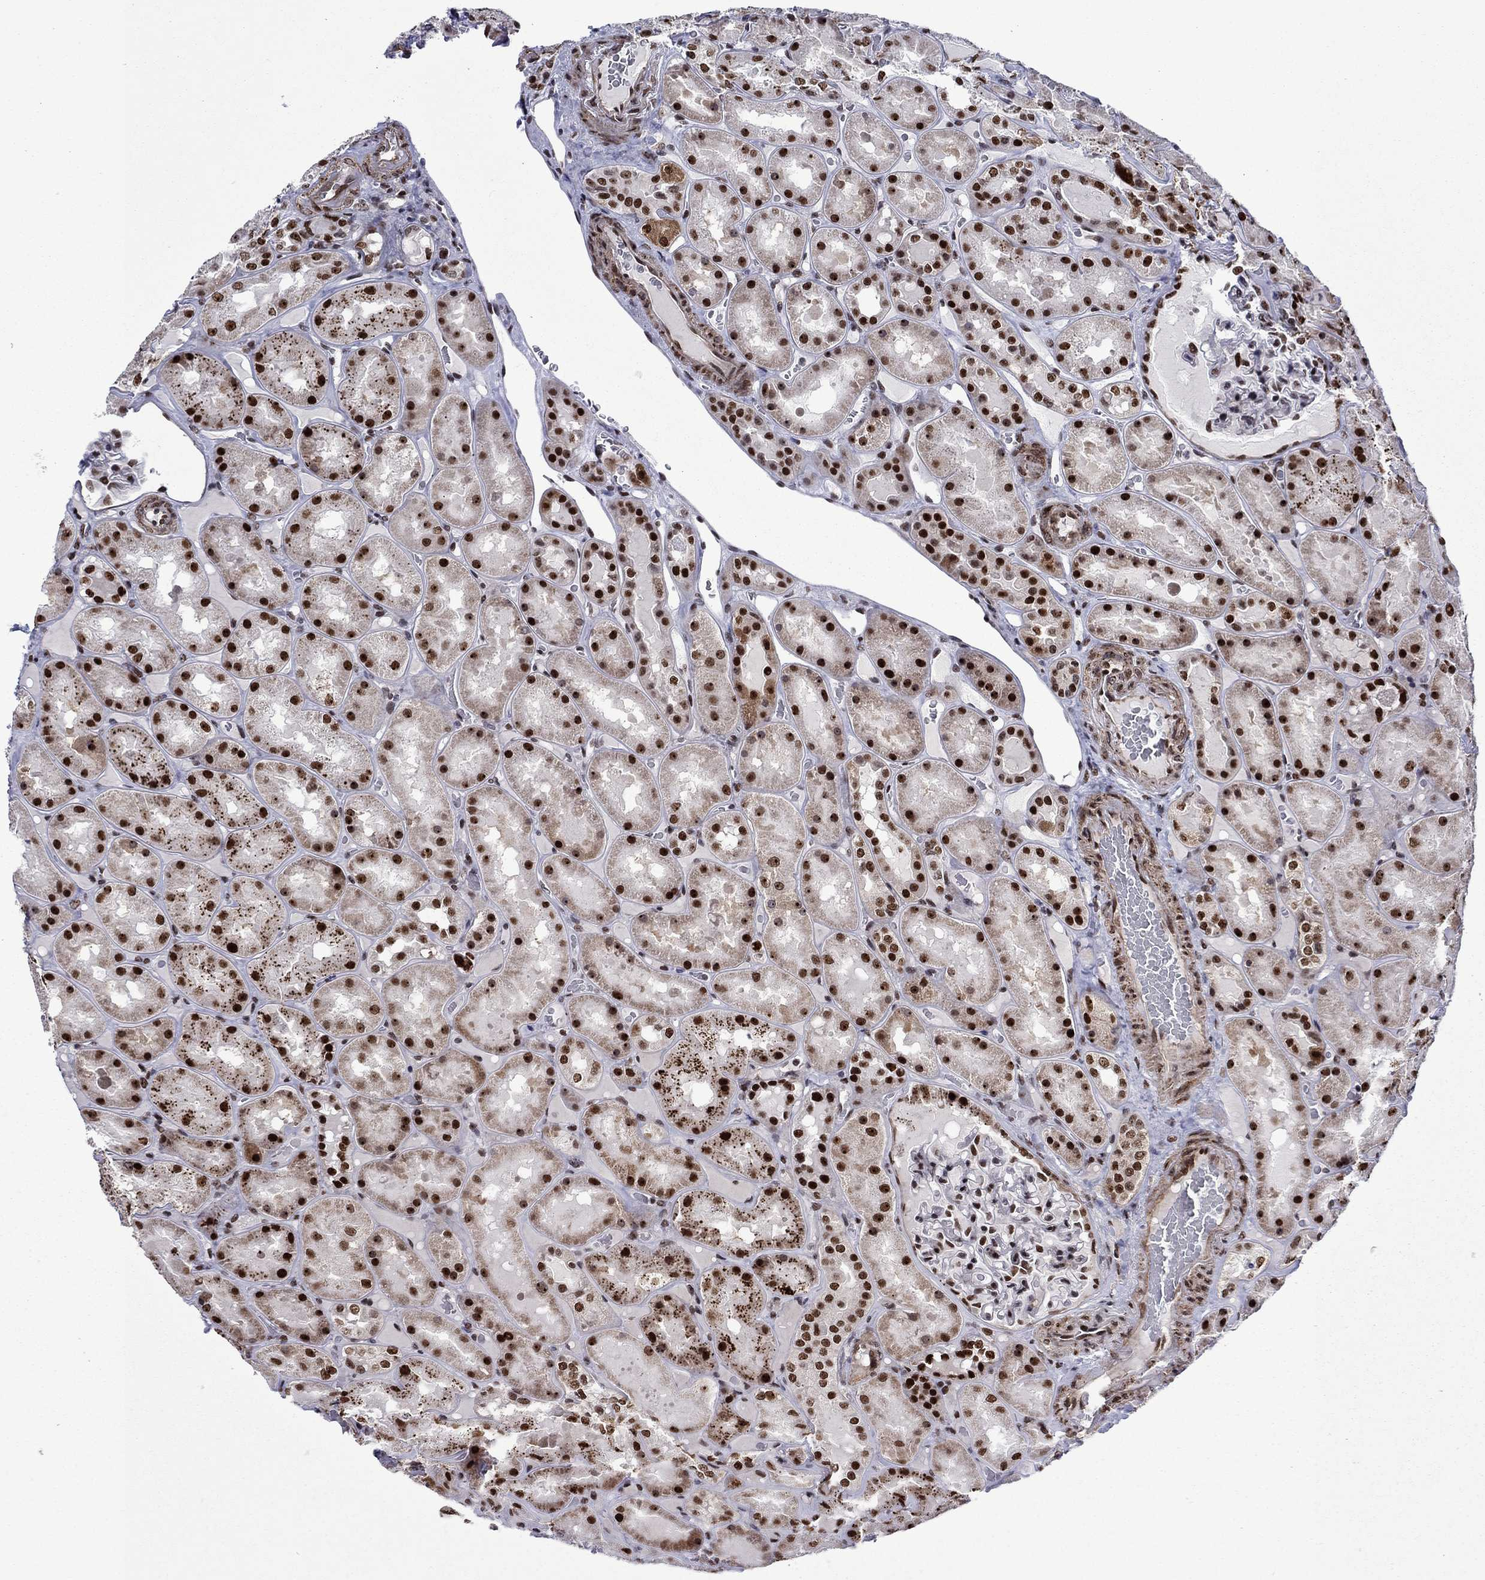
{"staining": {"intensity": "negative", "quantity": "none", "location": "none"}, "tissue": "kidney", "cell_type": "Cells in glomeruli", "image_type": "normal", "snomed": [{"axis": "morphology", "description": "Normal tissue, NOS"}, {"axis": "topography", "description": "Kidney"}], "caption": "Protein analysis of benign kidney demonstrates no significant expression in cells in glomeruli.", "gene": "SURF2", "patient": {"sex": "male", "age": 73}}